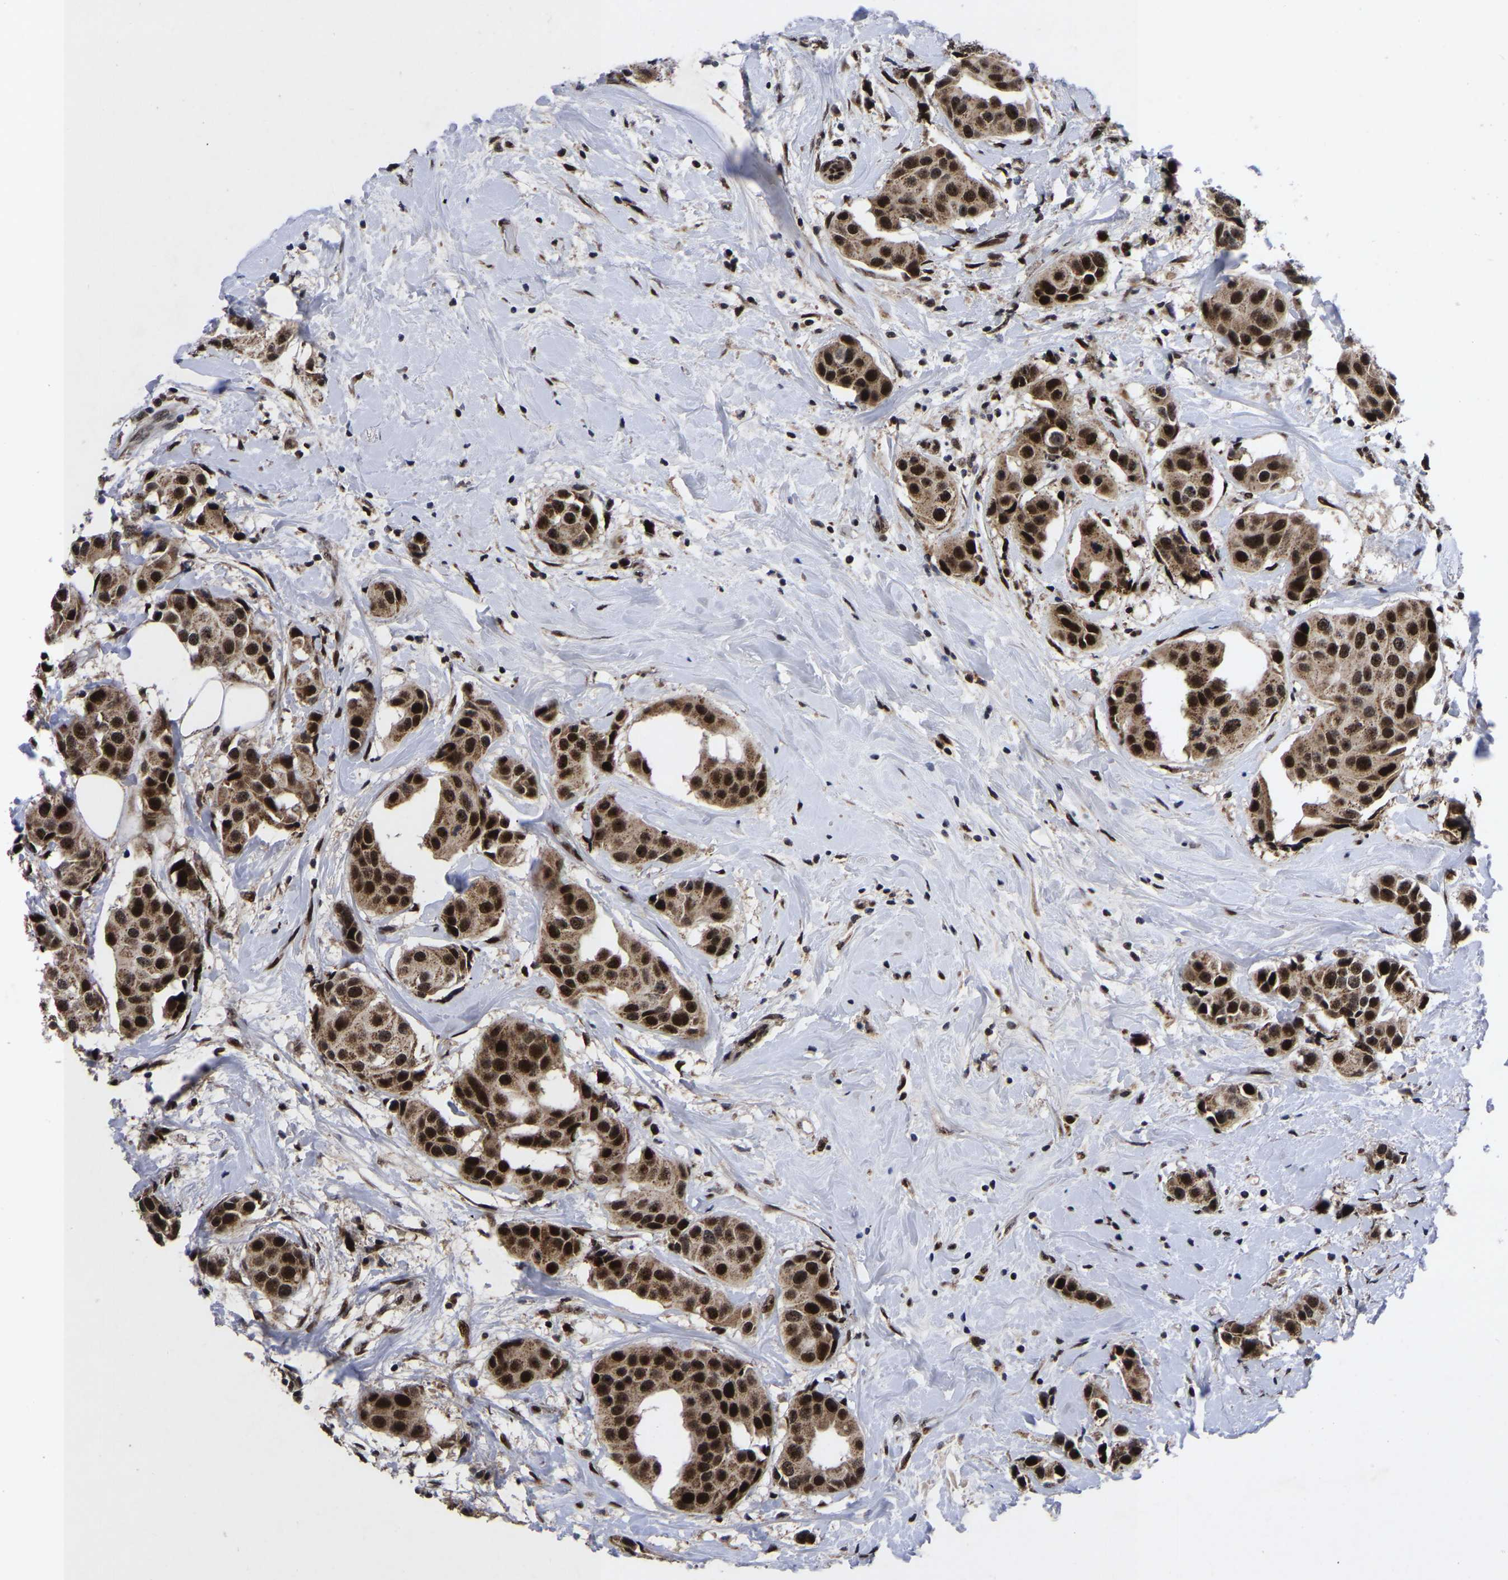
{"staining": {"intensity": "strong", "quantity": ">75%", "location": "cytoplasmic/membranous,nuclear"}, "tissue": "breast cancer", "cell_type": "Tumor cells", "image_type": "cancer", "snomed": [{"axis": "morphology", "description": "Normal tissue, NOS"}, {"axis": "morphology", "description": "Duct carcinoma"}, {"axis": "topography", "description": "Breast"}], "caption": "Immunohistochemistry (DAB (3,3'-diaminobenzidine)) staining of breast intraductal carcinoma displays strong cytoplasmic/membranous and nuclear protein positivity in approximately >75% of tumor cells.", "gene": "JUNB", "patient": {"sex": "female", "age": 39}}